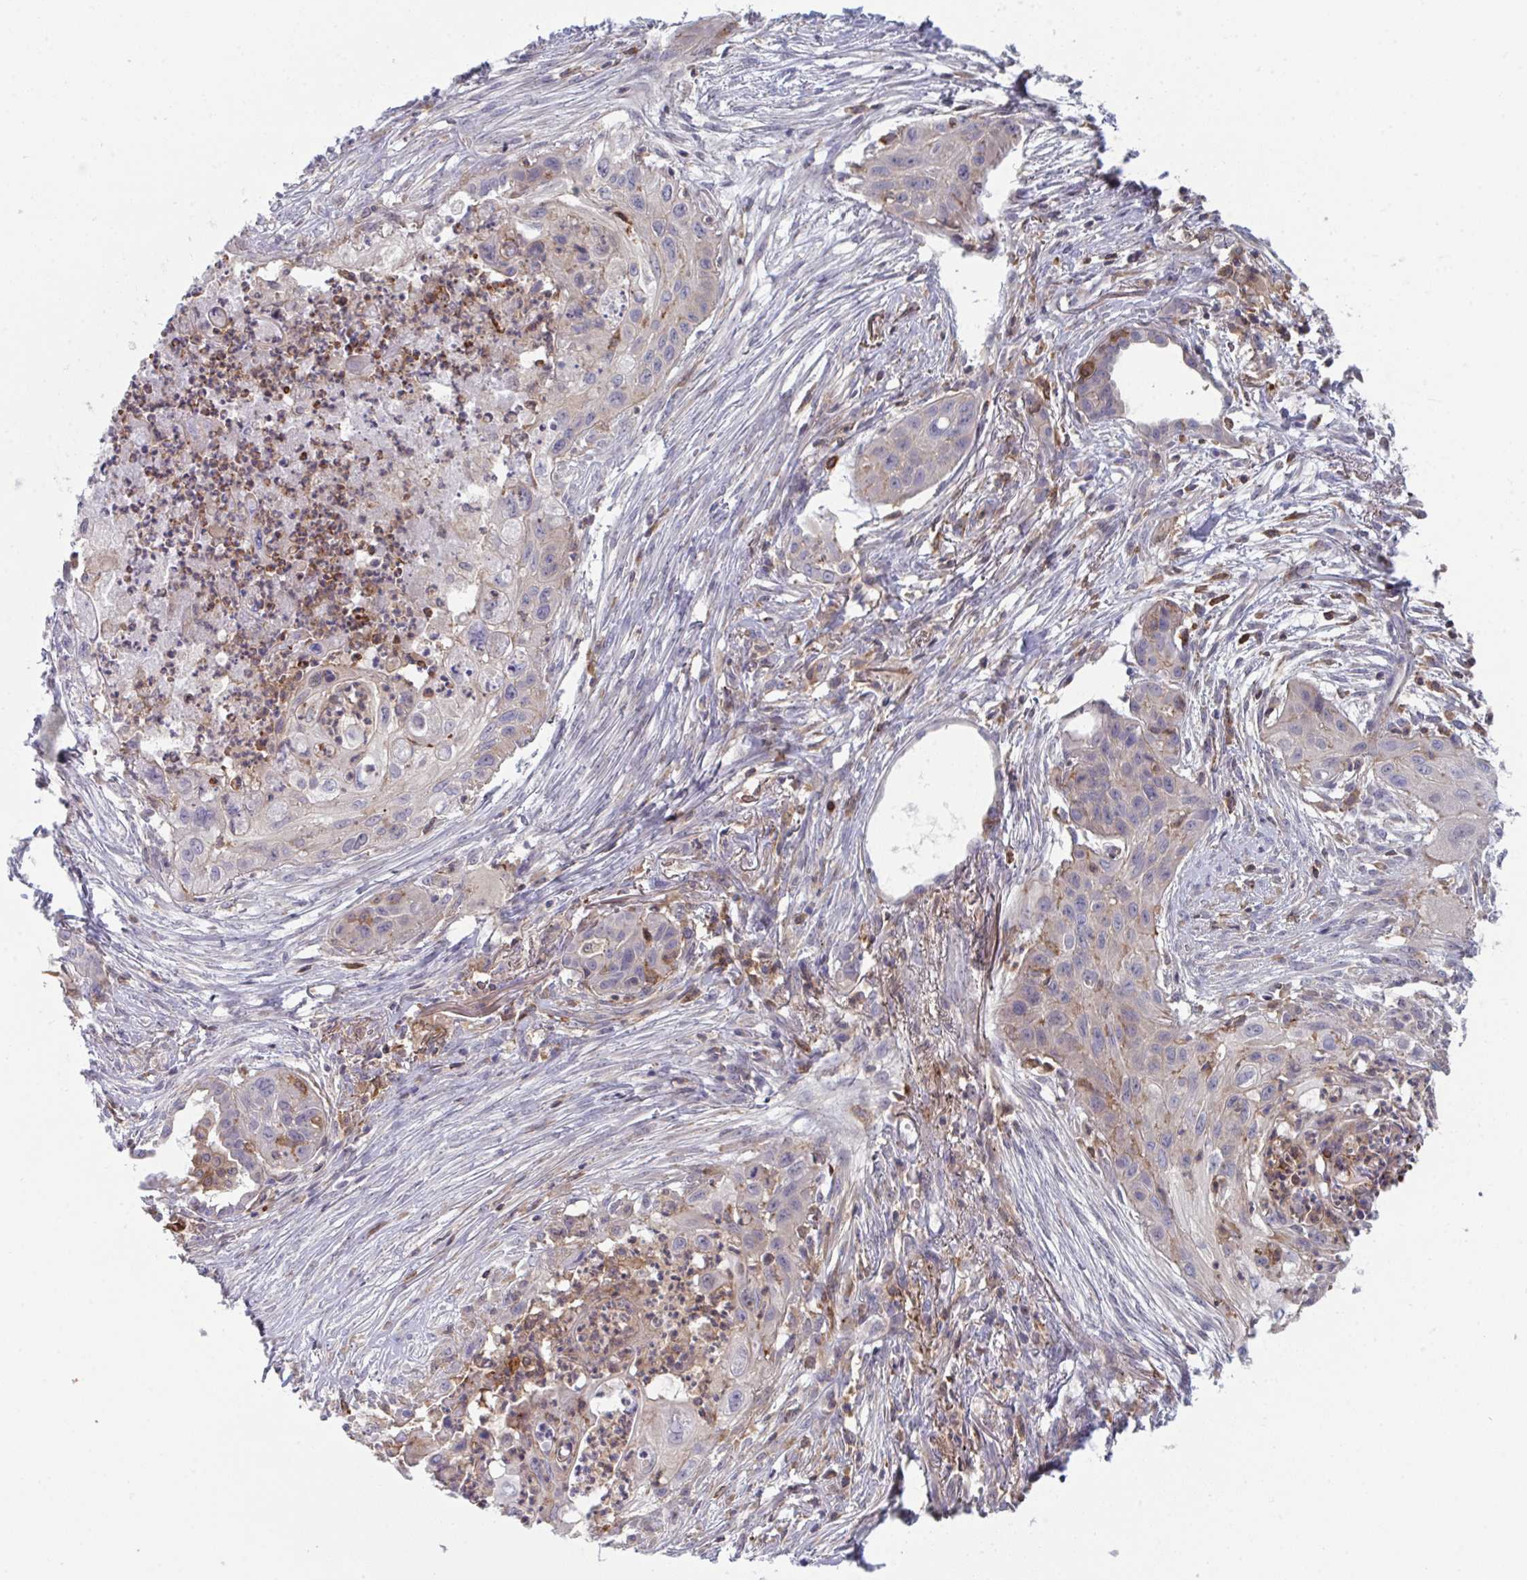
{"staining": {"intensity": "negative", "quantity": "none", "location": "none"}, "tissue": "lung cancer", "cell_type": "Tumor cells", "image_type": "cancer", "snomed": [{"axis": "morphology", "description": "Squamous cell carcinoma, NOS"}, {"axis": "topography", "description": "Lung"}], "caption": "Protein analysis of squamous cell carcinoma (lung) displays no significant staining in tumor cells. (DAB (3,3'-diaminobenzidine) immunohistochemistry with hematoxylin counter stain).", "gene": "DISP2", "patient": {"sex": "male", "age": 71}}